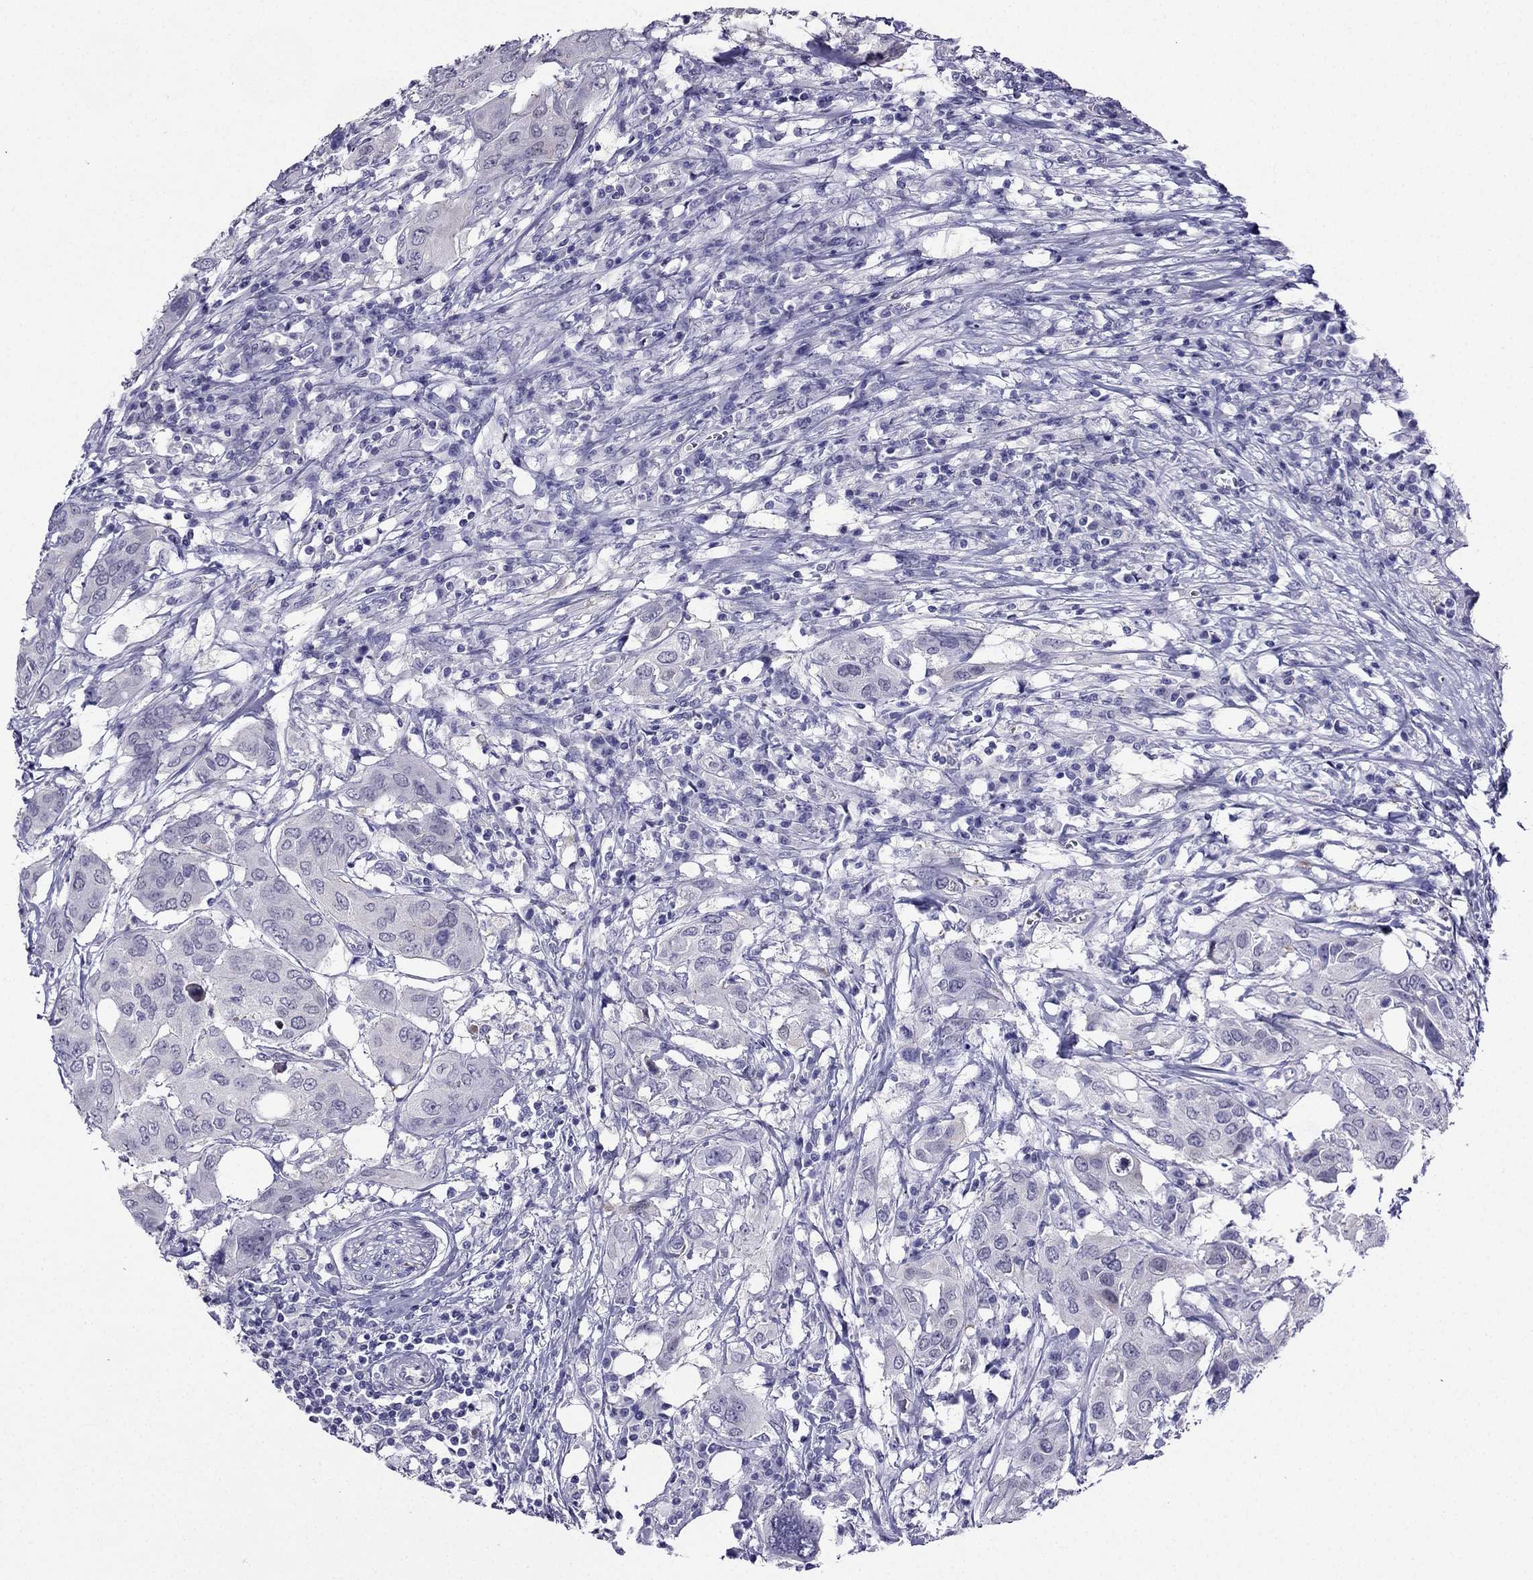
{"staining": {"intensity": "negative", "quantity": "none", "location": "none"}, "tissue": "urothelial cancer", "cell_type": "Tumor cells", "image_type": "cancer", "snomed": [{"axis": "morphology", "description": "Urothelial carcinoma, NOS"}, {"axis": "morphology", "description": "Urothelial carcinoma, High grade"}, {"axis": "topography", "description": "Urinary bladder"}], "caption": "Tumor cells are negative for brown protein staining in transitional cell carcinoma.", "gene": "KCNJ10", "patient": {"sex": "male", "age": 63}}